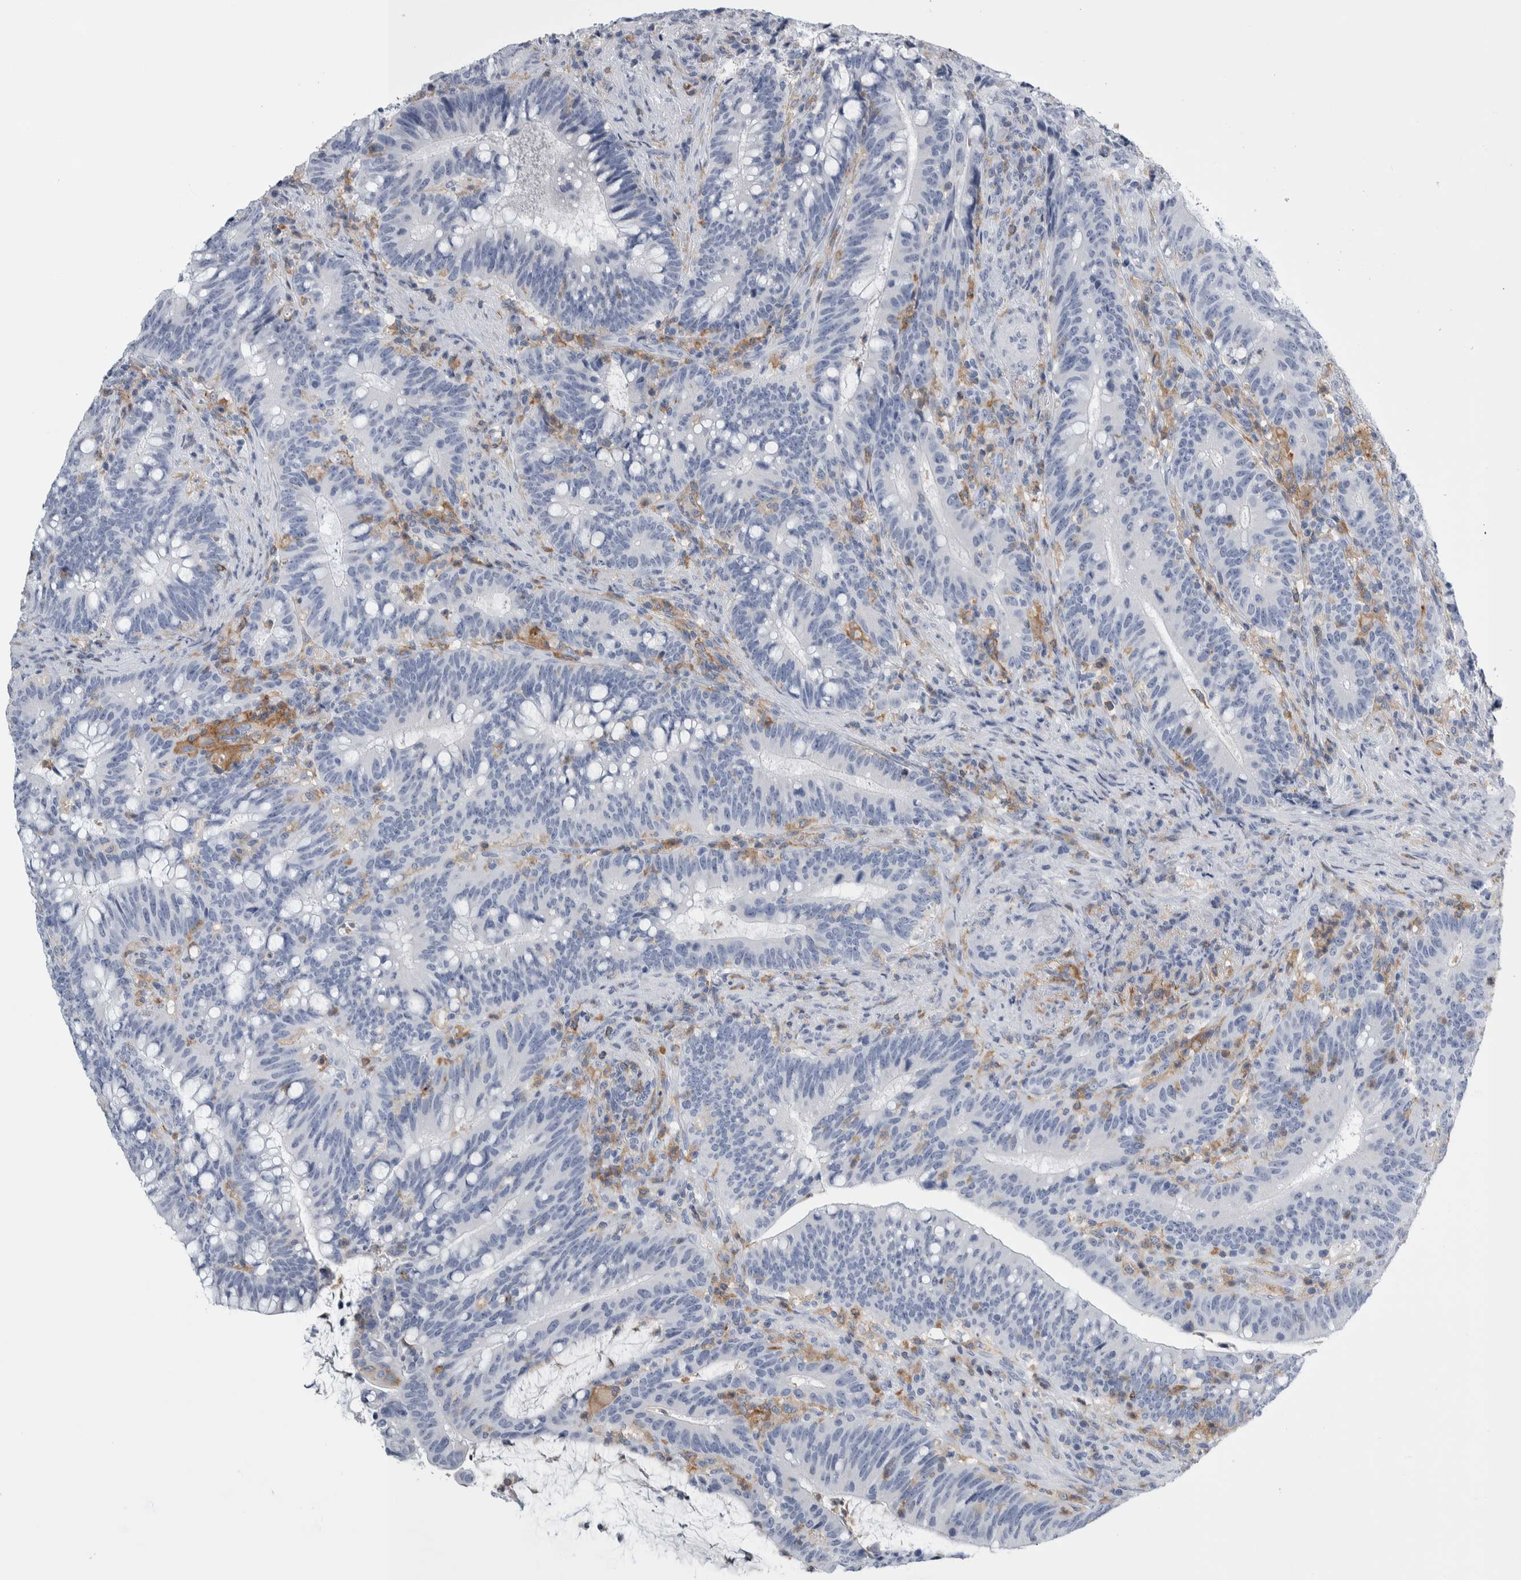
{"staining": {"intensity": "negative", "quantity": "none", "location": "none"}, "tissue": "colorectal cancer", "cell_type": "Tumor cells", "image_type": "cancer", "snomed": [{"axis": "morphology", "description": "Adenocarcinoma, NOS"}, {"axis": "topography", "description": "Colon"}], "caption": "Protein analysis of colorectal cancer (adenocarcinoma) reveals no significant staining in tumor cells.", "gene": "SKAP2", "patient": {"sex": "female", "age": 66}}